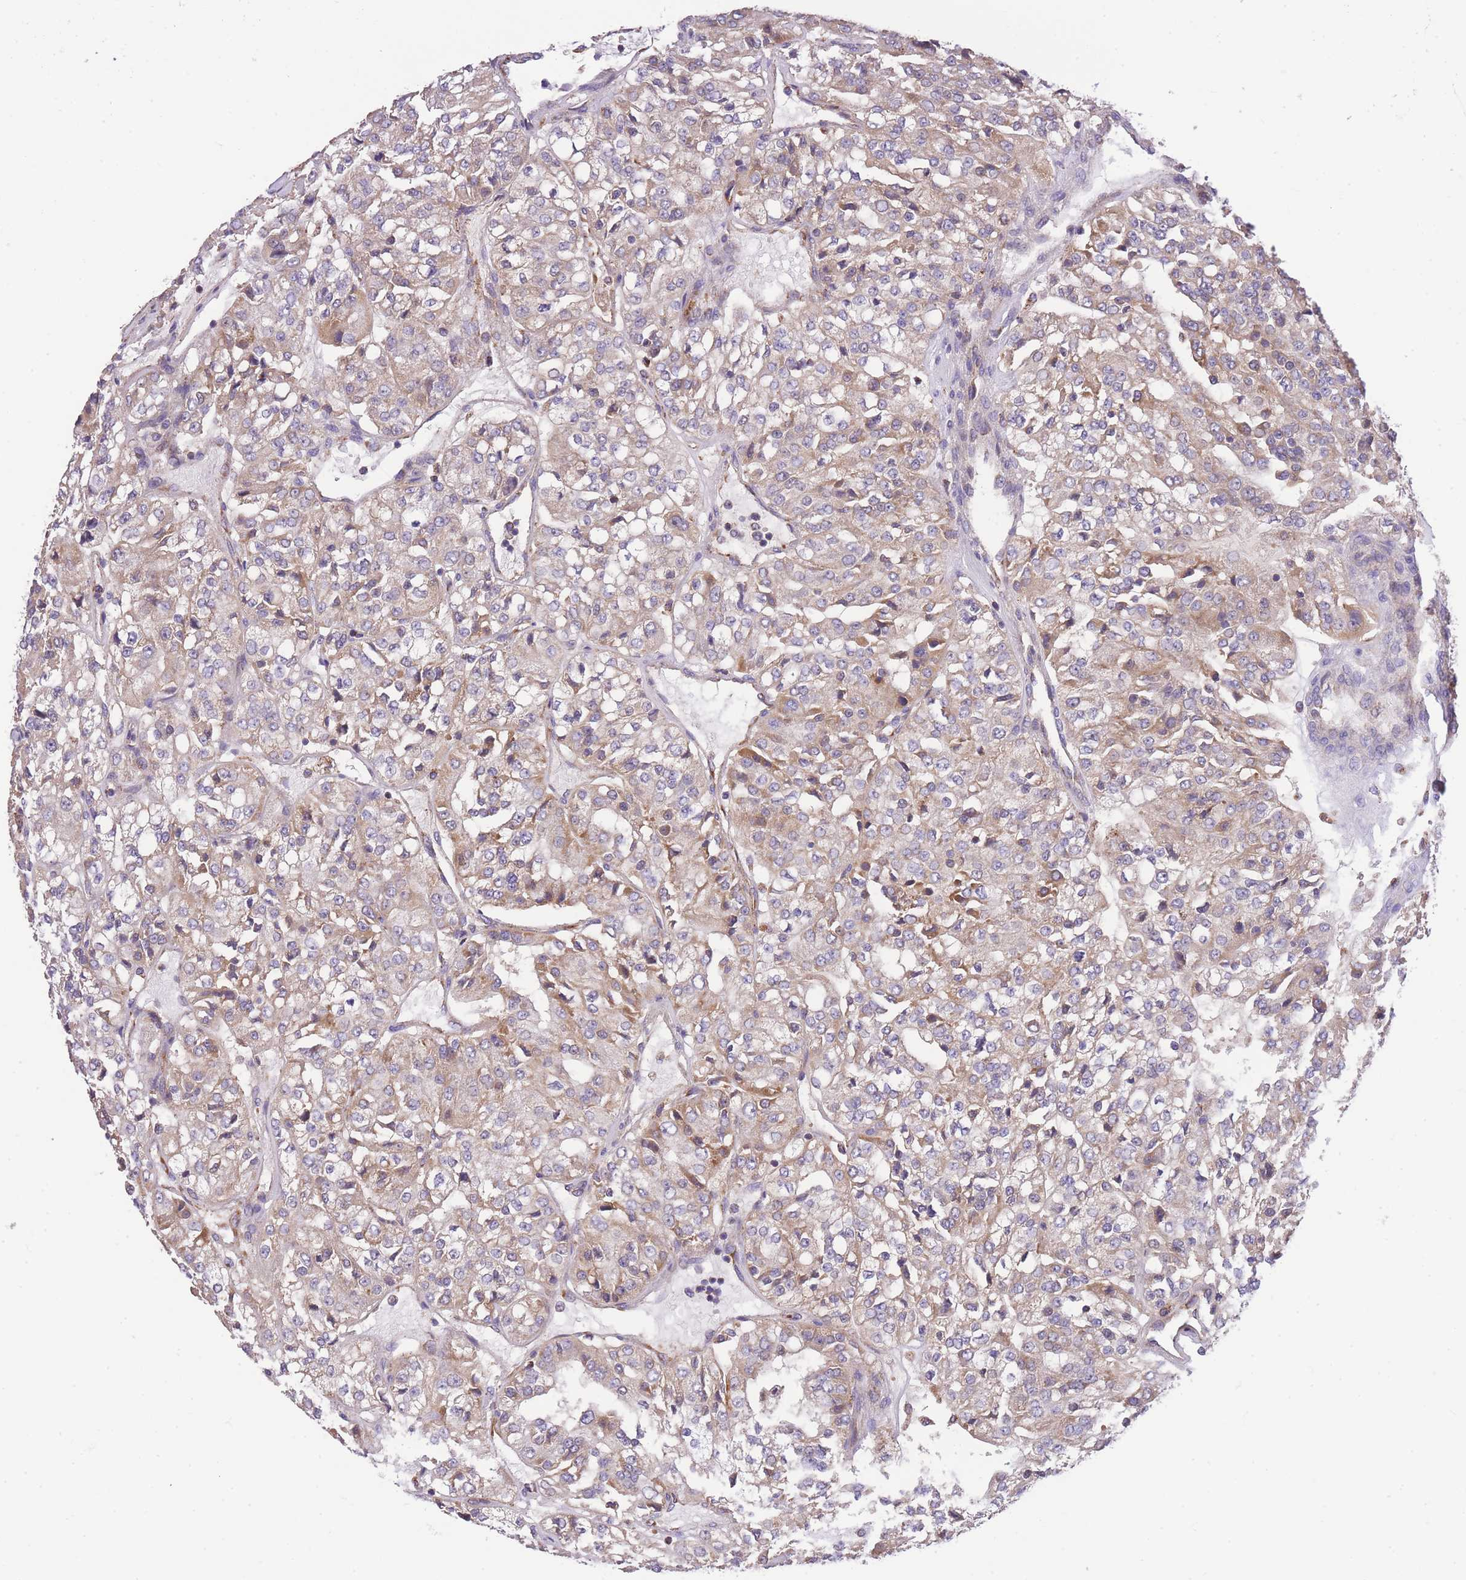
{"staining": {"intensity": "moderate", "quantity": "25%-75%", "location": "cytoplasmic/membranous"}, "tissue": "renal cancer", "cell_type": "Tumor cells", "image_type": "cancer", "snomed": [{"axis": "morphology", "description": "Adenocarcinoma, NOS"}, {"axis": "topography", "description": "Kidney"}], "caption": "A high-resolution photomicrograph shows IHC staining of adenocarcinoma (renal), which exhibits moderate cytoplasmic/membranous staining in about 25%-75% of tumor cells.", "gene": "ST3GAL3", "patient": {"sex": "female", "age": 63}}